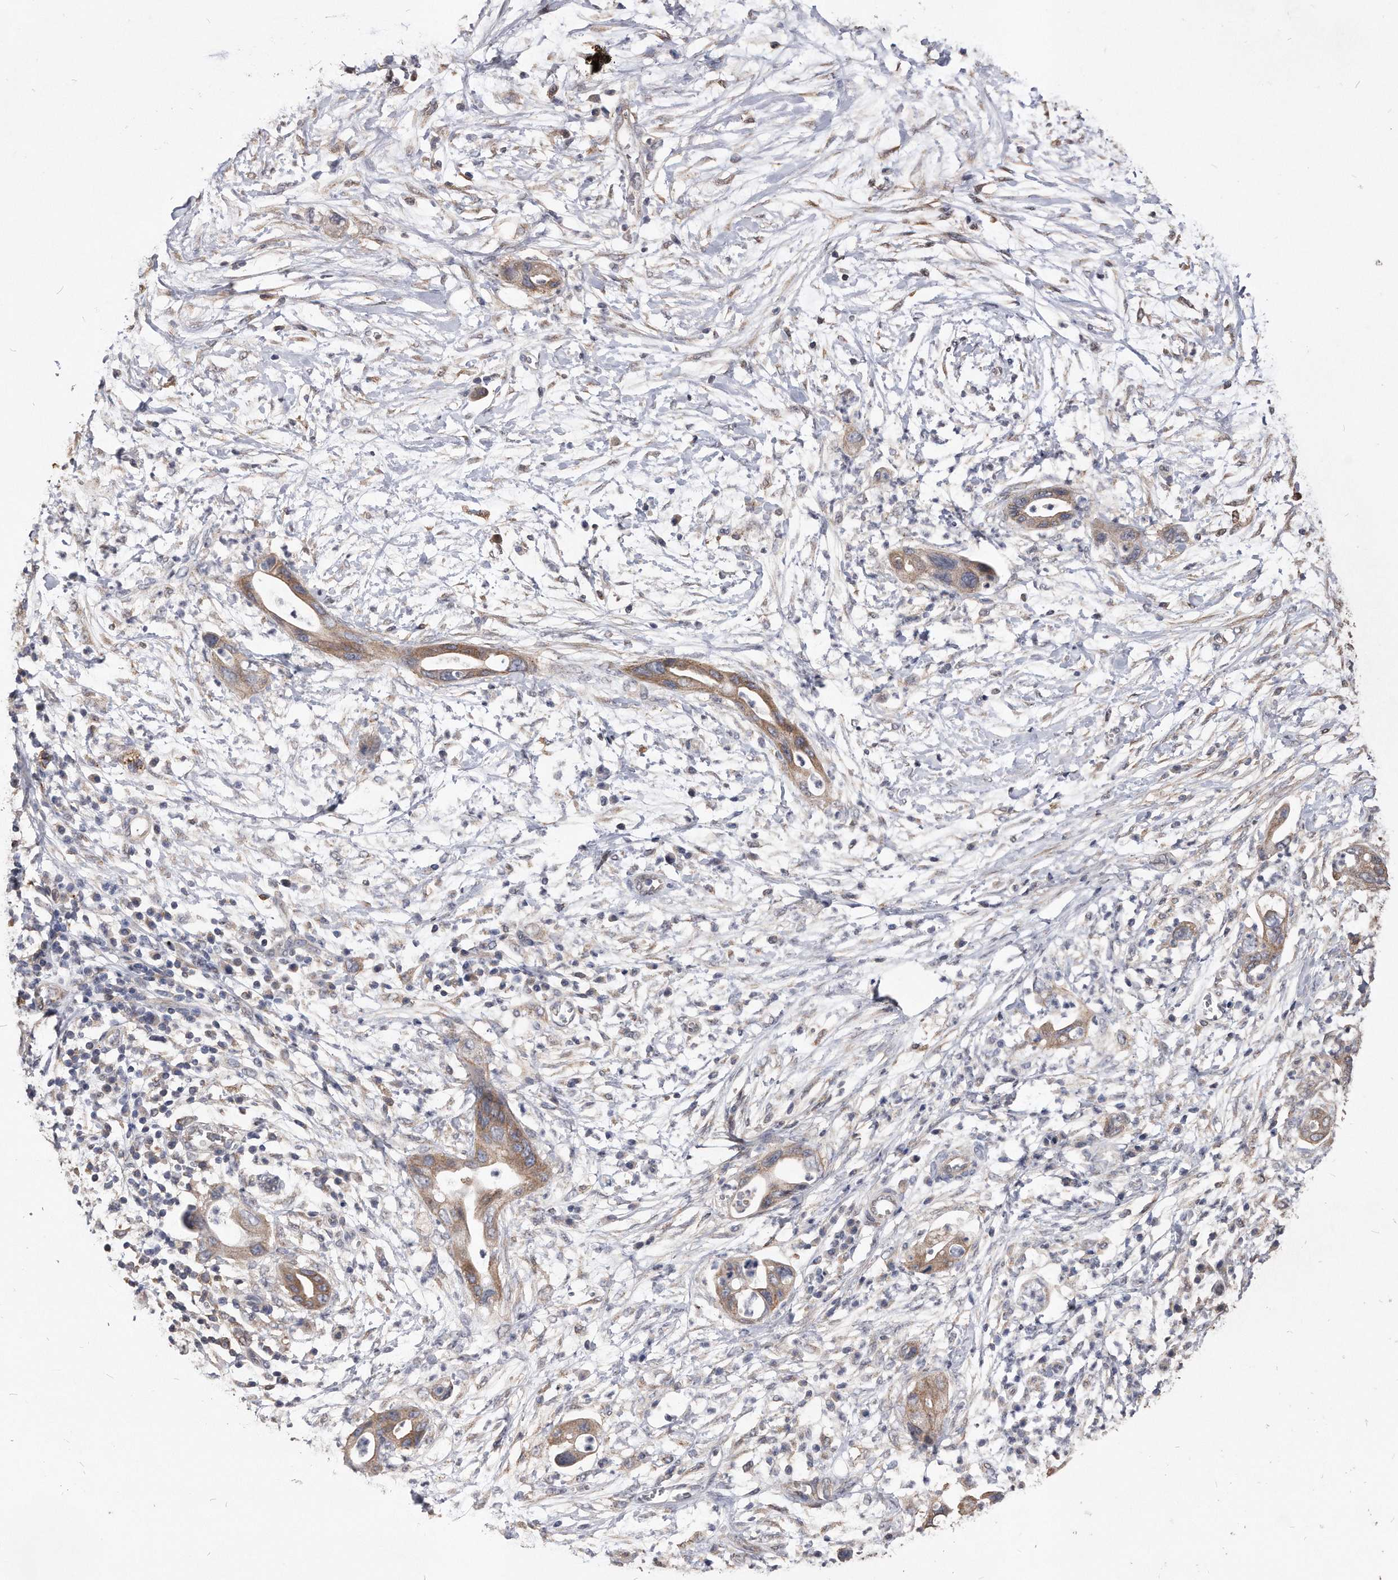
{"staining": {"intensity": "weak", "quantity": ">75%", "location": "cytoplasmic/membranous"}, "tissue": "pancreatic cancer", "cell_type": "Tumor cells", "image_type": "cancer", "snomed": [{"axis": "morphology", "description": "Adenocarcinoma, NOS"}, {"axis": "topography", "description": "Pancreas"}], "caption": "IHC staining of pancreatic adenocarcinoma, which displays low levels of weak cytoplasmic/membranous expression in approximately >75% of tumor cells indicating weak cytoplasmic/membranous protein expression. The staining was performed using DAB (3,3'-diaminobenzidine) (brown) for protein detection and nuclei were counterstained in hematoxylin (blue).", "gene": "IL20RA", "patient": {"sex": "male", "age": 75}}